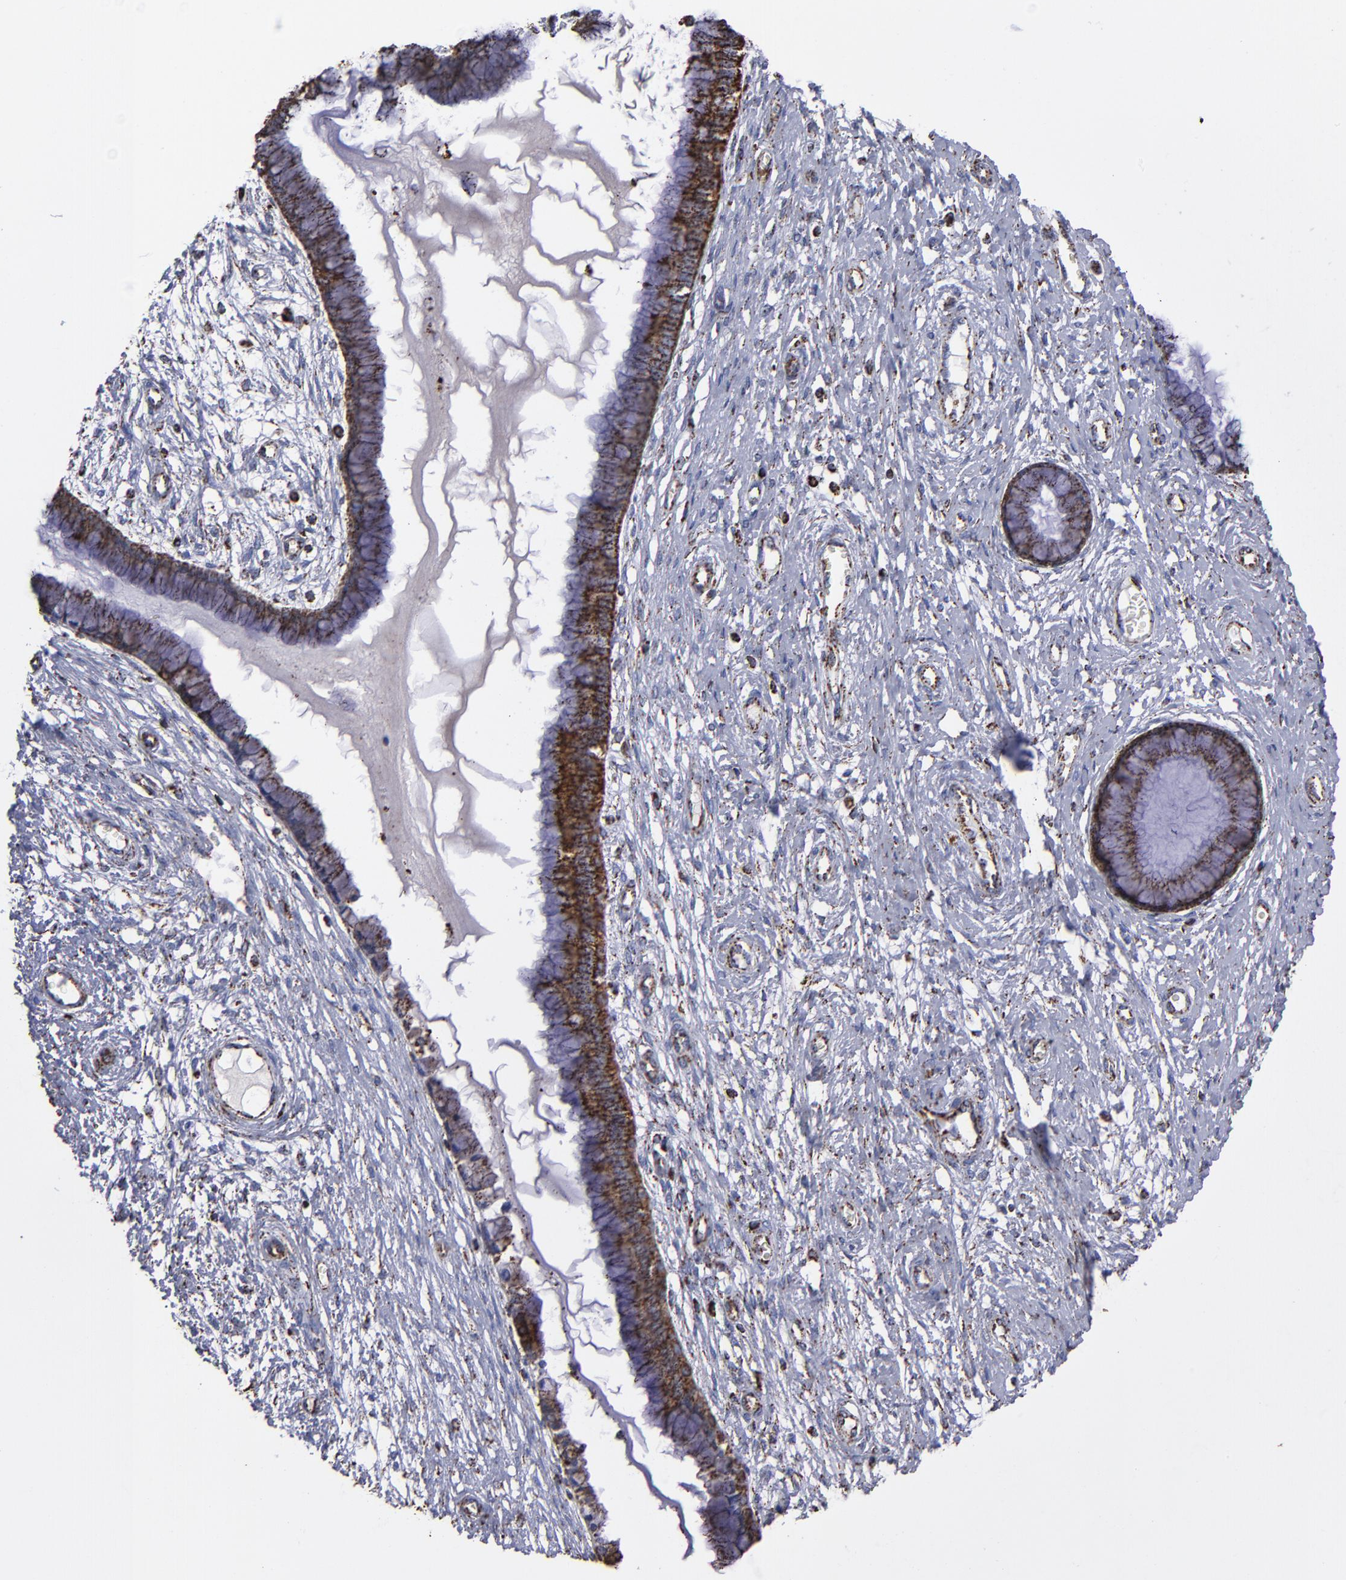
{"staining": {"intensity": "moderate", "quantity": ">75%", "location": "cytoplasmic/membranous"}, "tissue": "cervix", "cell_type": "Glandular cells", "image_type": "normal", "snomed": [{"axis": "morphology", "description": "Normal tissue, NOS"}, {"axis": "topography", "description": "Cervix"}], "caption": "A medium amount of moderate cytoplasmic/membranous expression is appreciated in about >75% of glandular cells in benign cervix. The staining was performed using DAB (3,3'-diaminobenzidine), with brown indicating positive protein expression. Nuclei are stained blue with hematoxylin.", "gene": "SOD2", "patient": {"sex": "female", "age": 55}}